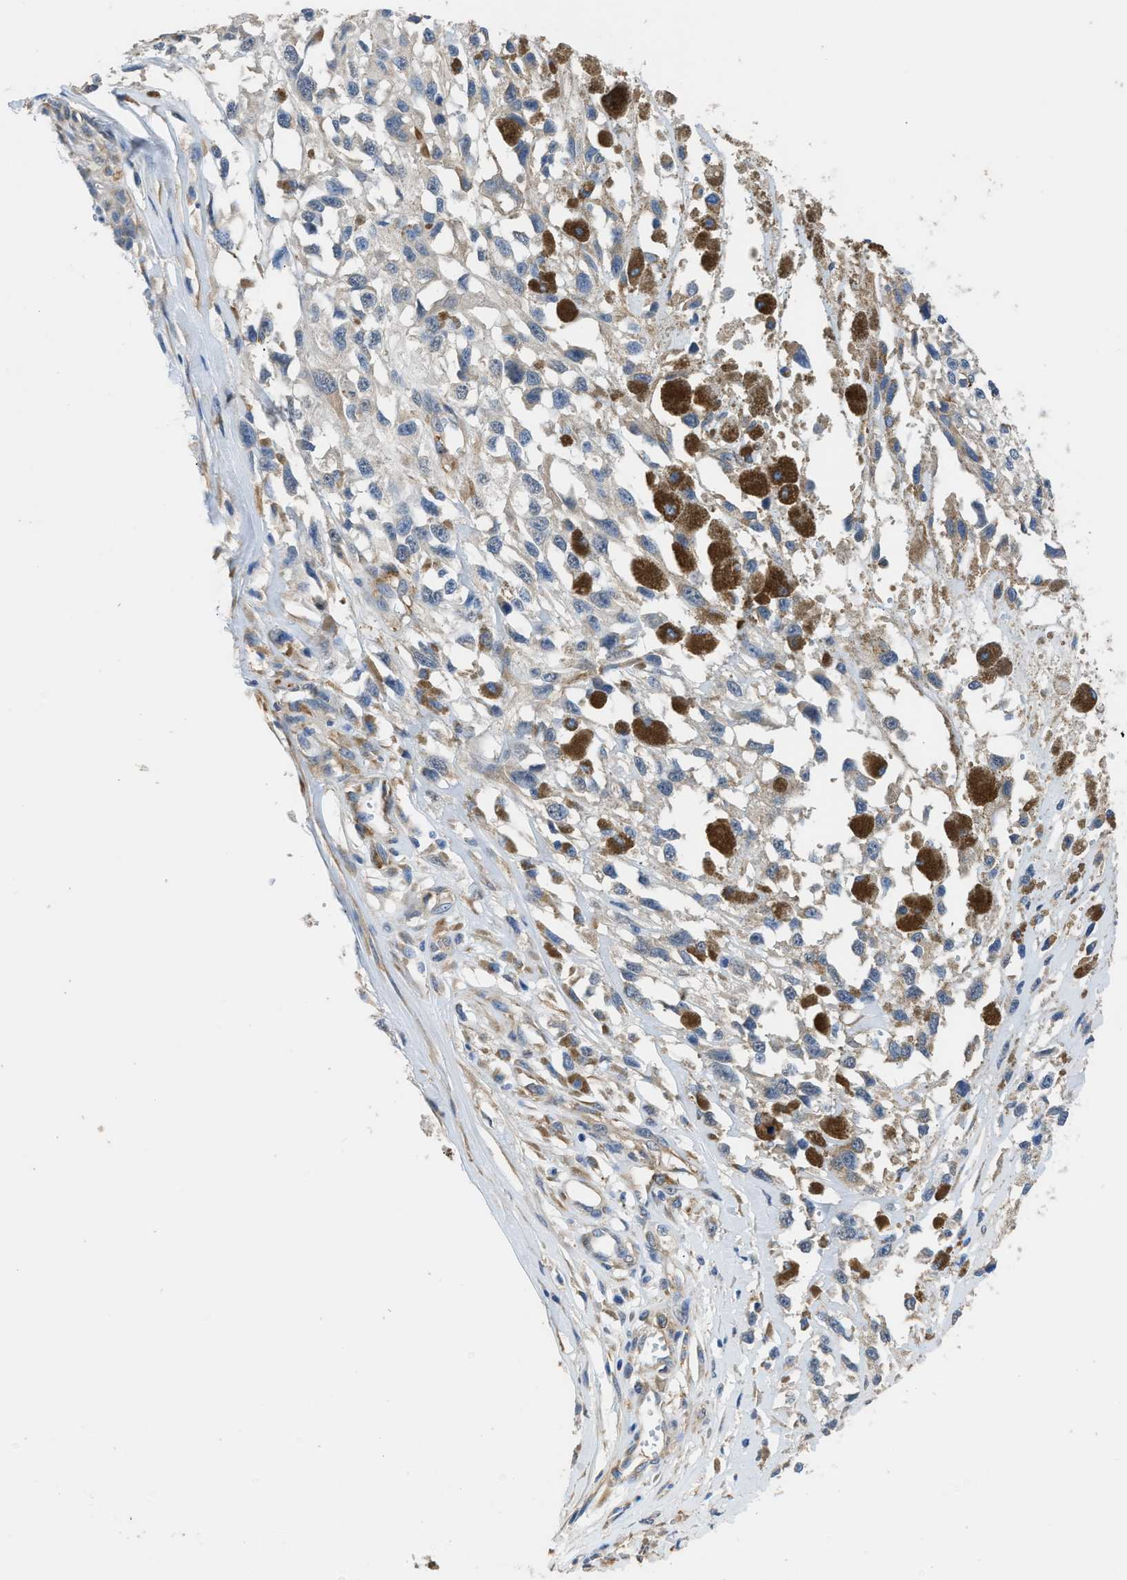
{"staining": {"intensity": "negative", "quantity": "none", "location": "none"}, "tissue": "melanoma", "cell_type": "Tumor cells", "image_type": "cancer", "snomed": [{"axis": "morphology", "description": "Malignant melanoma, Metastatic site"}, {"axis": "topography", "description": "Lymph node"}], "caption": "Tumor cells show no significant protein staining in melanoma. (Stains: DAB (3,3'-diaminobenzidine) immunohistochemistry with hematoxylin counter stain, Microscopy: brightfield microscopy at high magnification).", "gene": "ZSWIM5", "patient": {"sex": "male", "age": 59}}